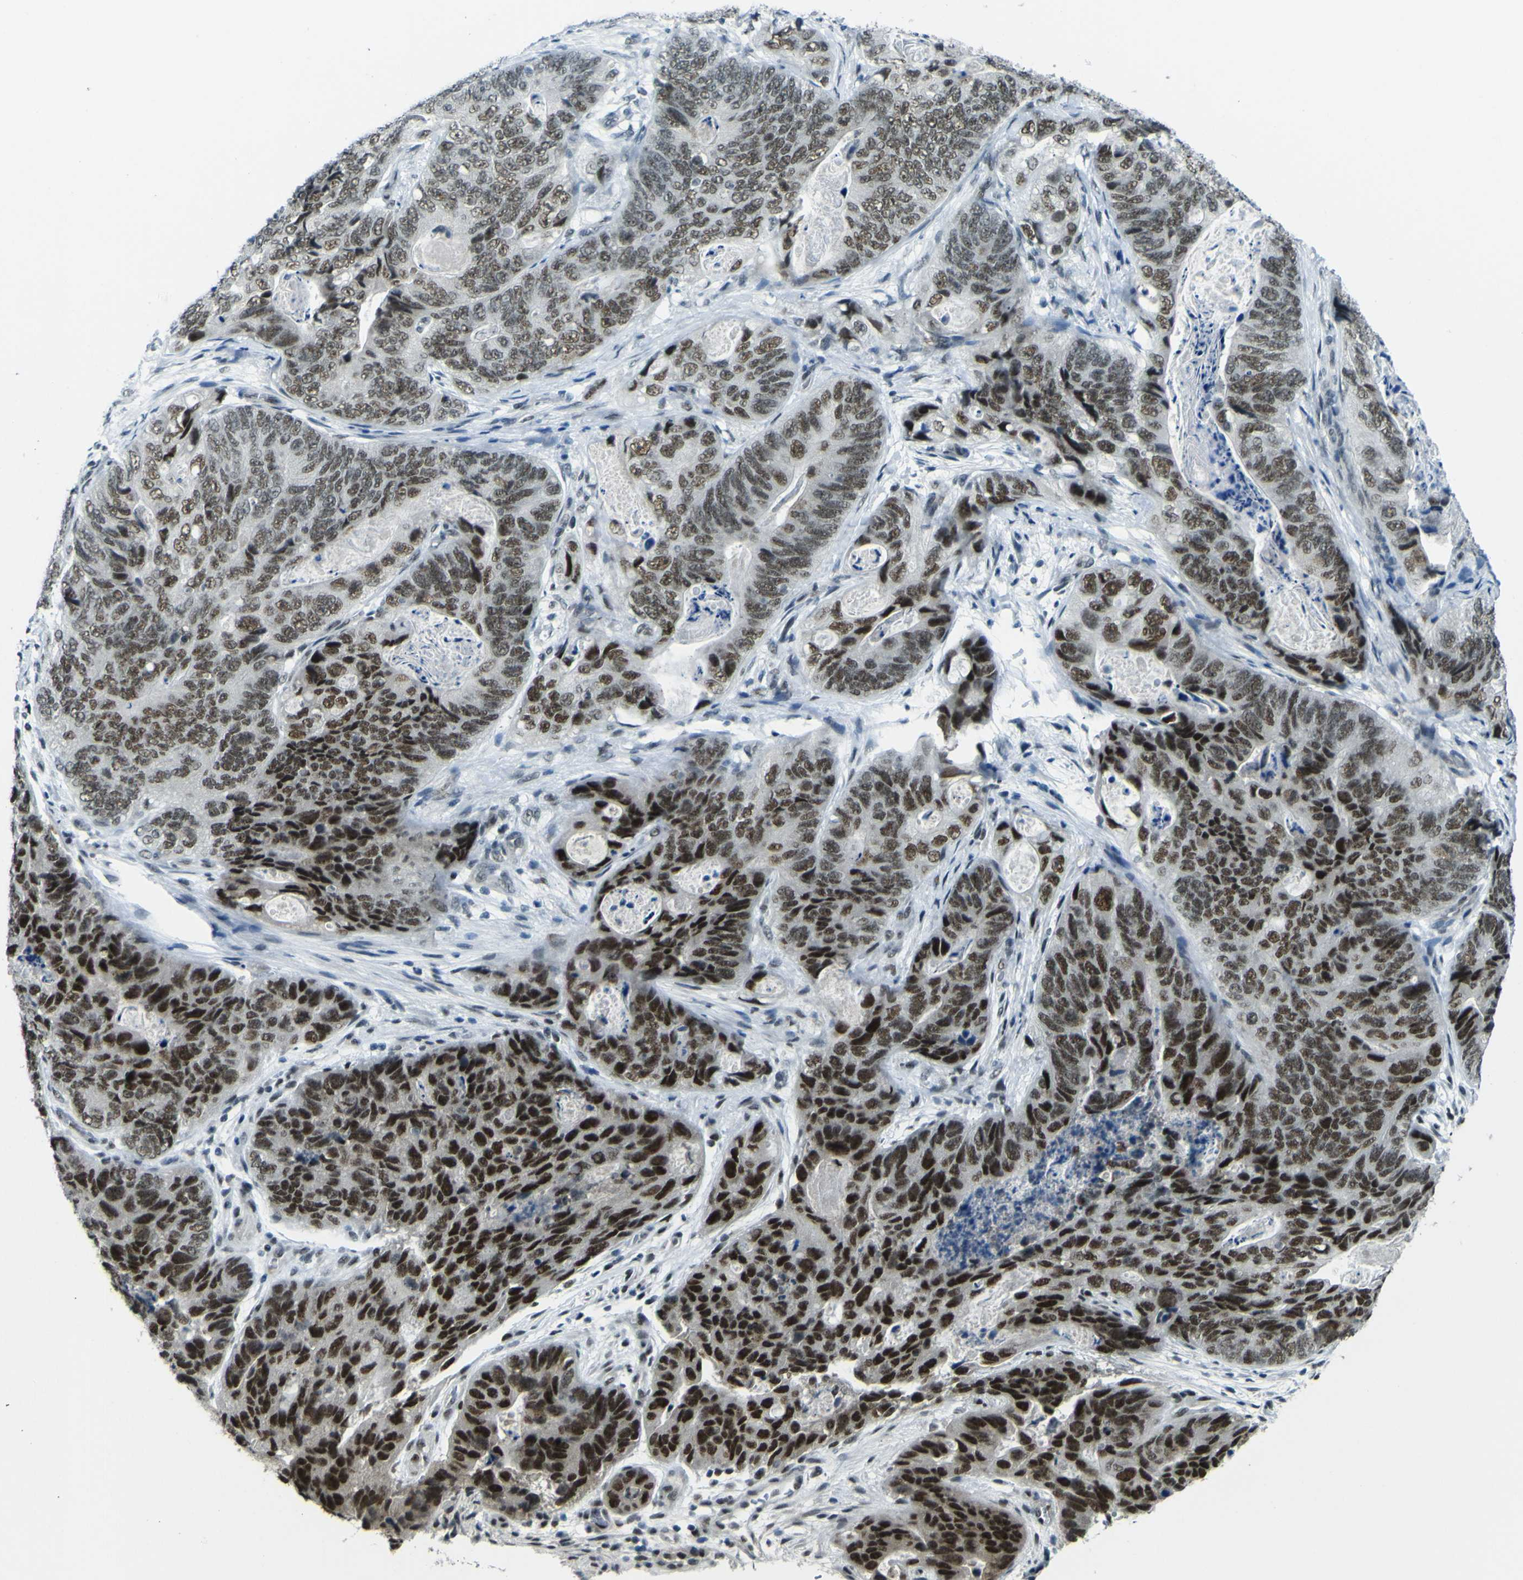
{"staining": {"intensity": "strong", "quantity": ">75%", "location": "nuclear"}, "tissue": "stomach cancer", "cell_type": "Tumor cells", "image_type": "cancer", "snomed": [{"axis": "morphology", "description": "Adenocarcinoma, NOS"}, {"axis": "topography", "description": "Stomach"}], "caption": "Immunohistochemistry (IHC) histopathology image of neoplastic tissue: human stomach cancer (adenocarcinoma) stained using immunohistochemistry (IHC) reveals high levels of strong protein expression localized specifically in the nuclear of tumor cells, appearing as a nuclear brown color.", "gene": "CEBPG", "patient": {"sex": "female", "age": 89}}